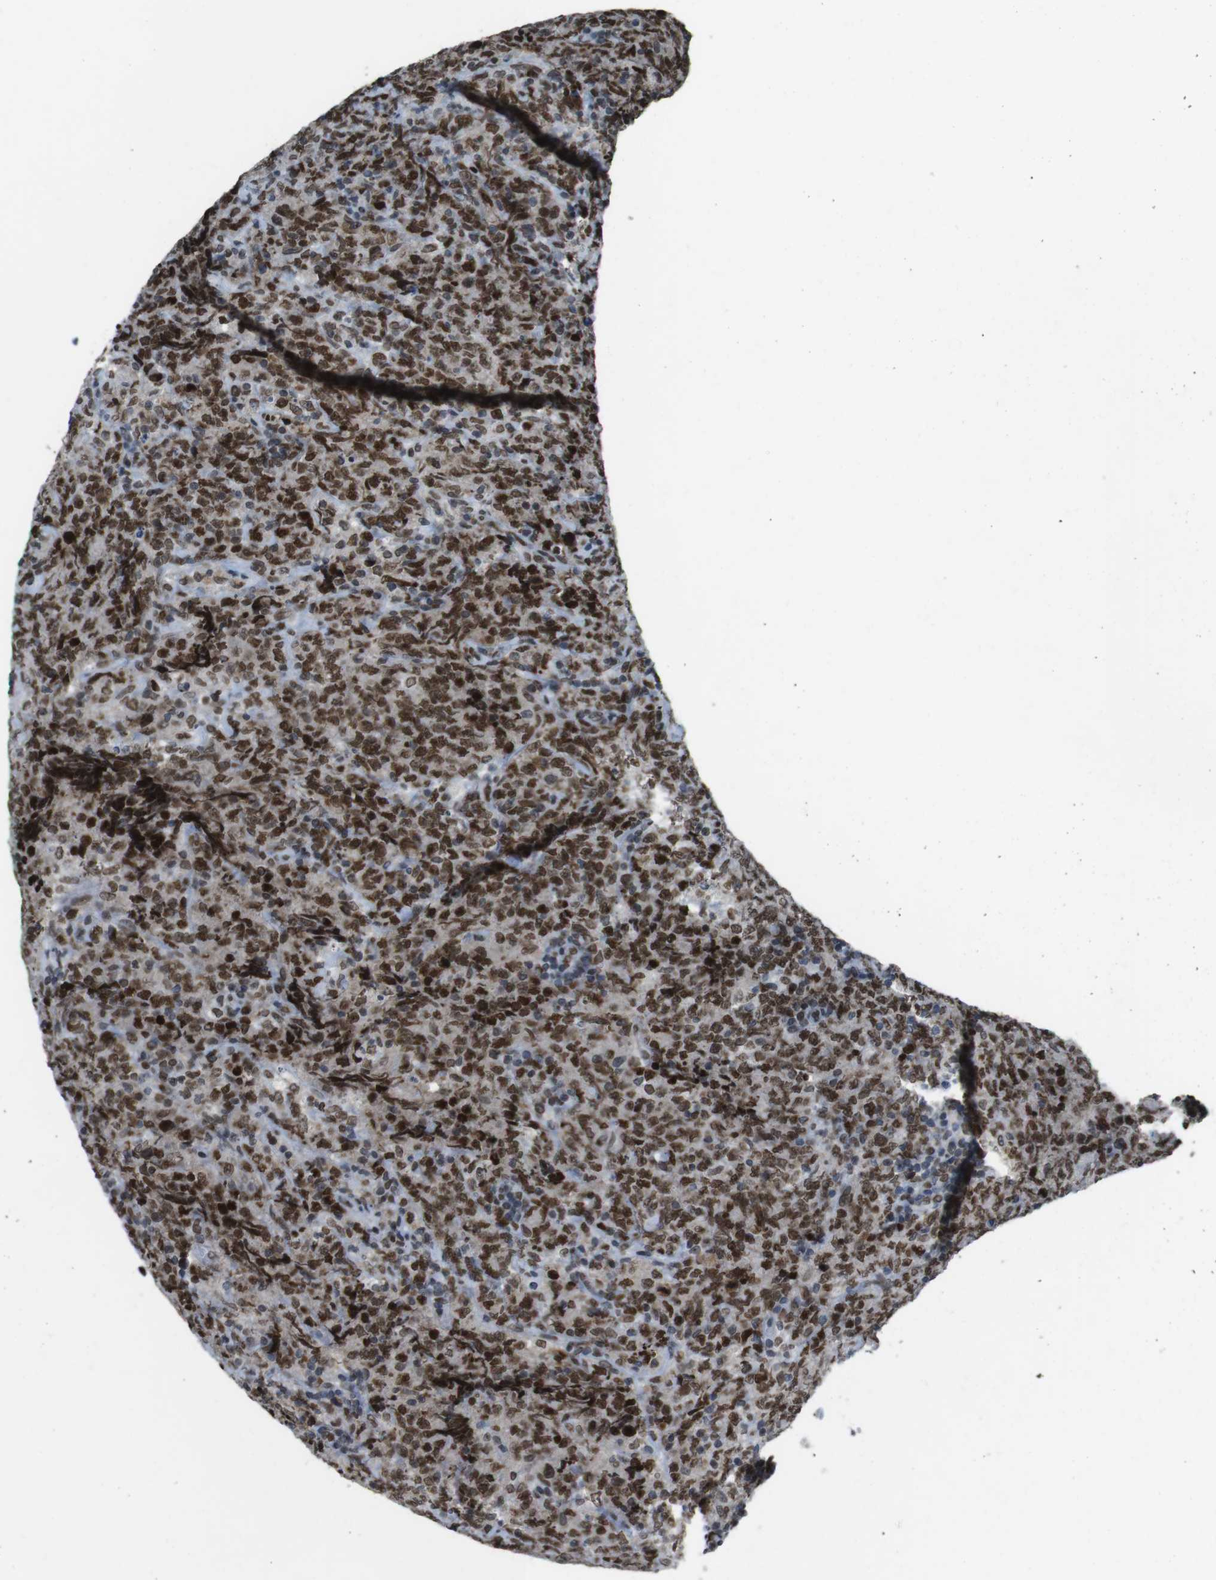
{"staining": {"intensity": "strong", "quantity": ">75%", "location": "nuclear"}, "tissue": "lymphoma", "cell_type": "Tumor cells", "image_type": "cancer", "snomed": [{"axis": "morphology", "description": "Malignant lymphoma, non-Hodgkin's type, High grade"}, {"axis": "topography", "description": "Tonsil"}], "caption": "Strong nuclear expression is seen in about >75% of tumor cells in lymphoma.", "gene": "MAD1L1", "patient": {"sex": "female", "age": 36}}